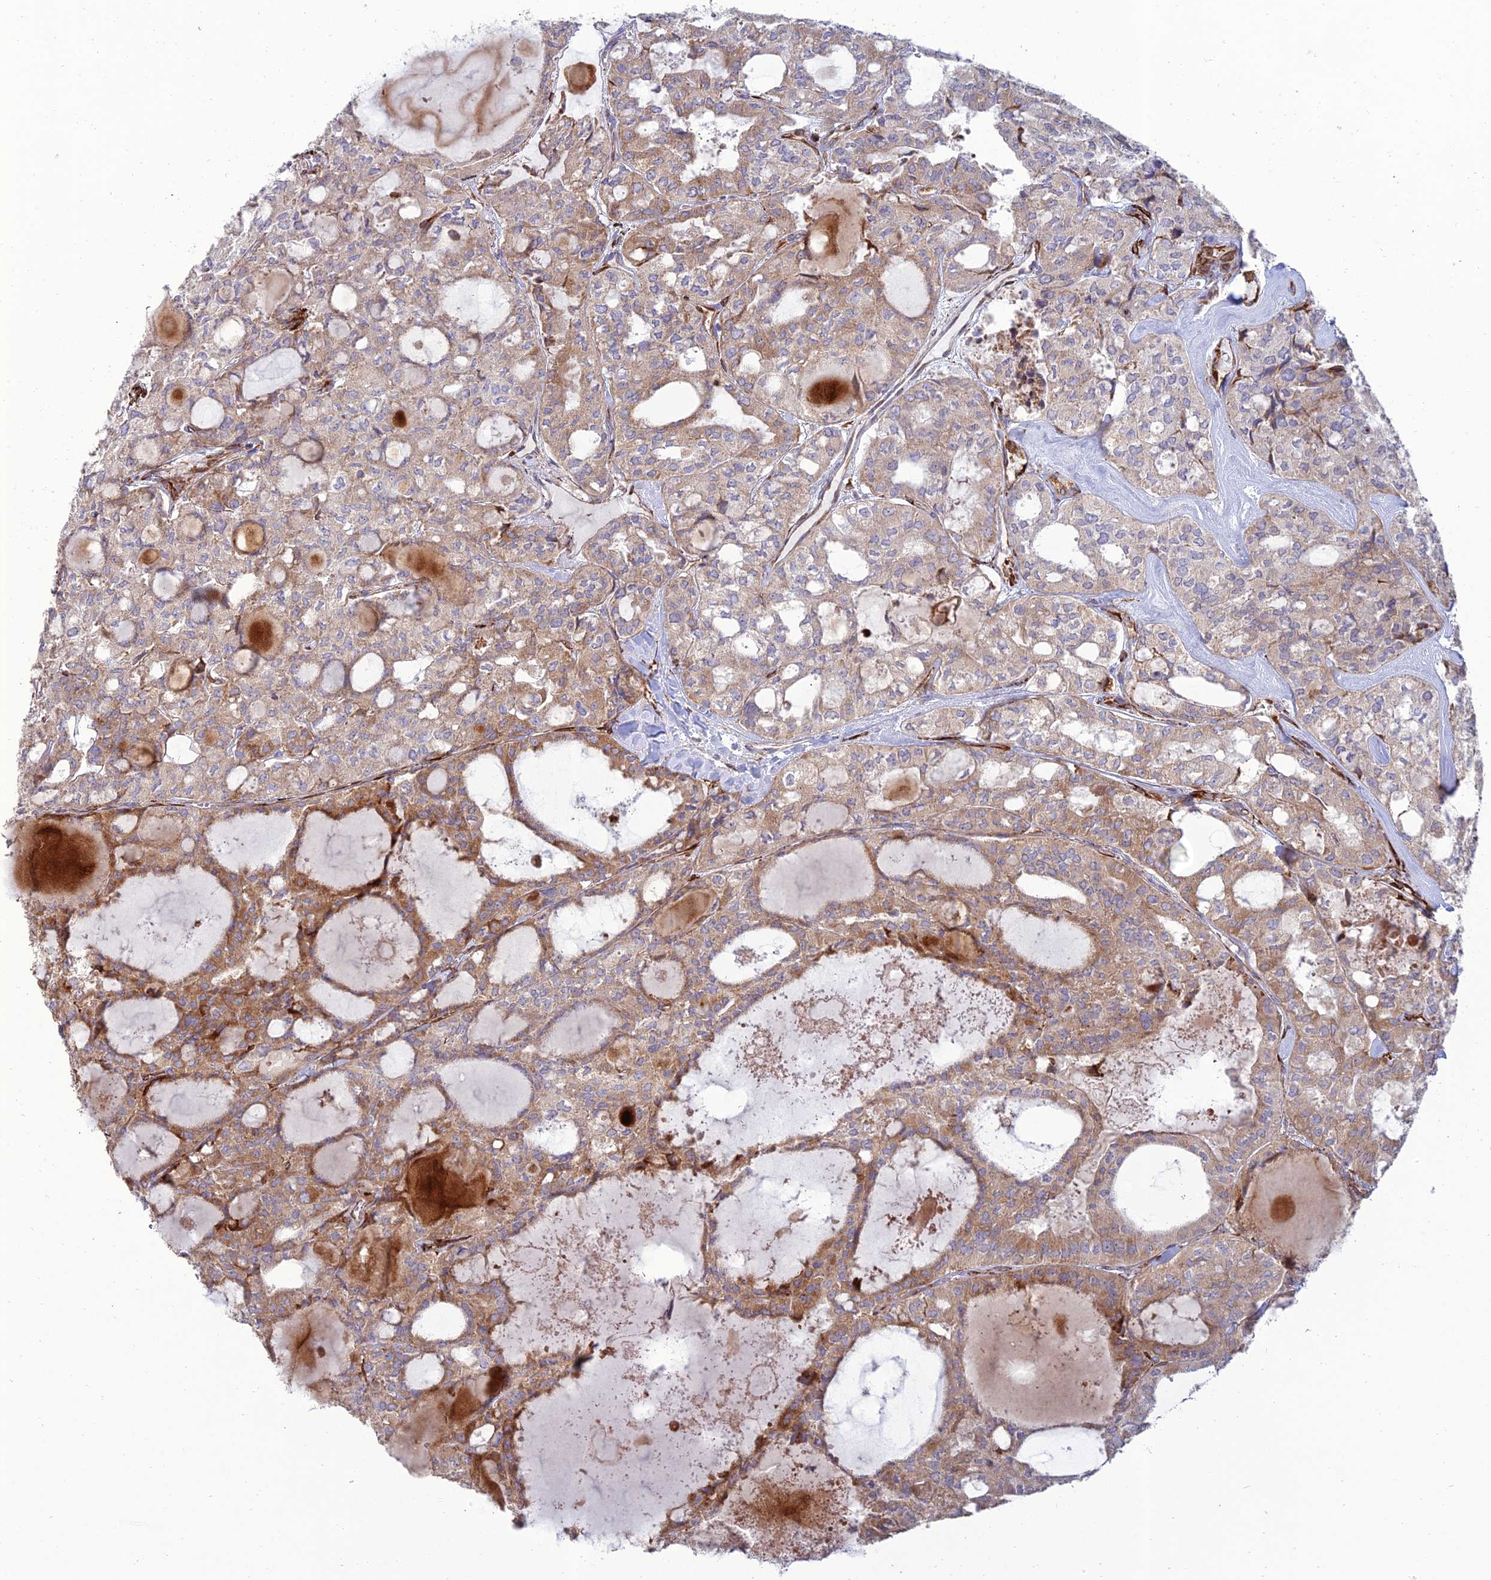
{"staining": {"intensity": "moderate", "quantity": "<25%", "location": "cytoplasmic/membranous"}, "tissue": "thyroid cancer", "cell_type": "Tumor cells", "image_type": "cancer", "snomed": [{"axis": "morphology", "description": "Follicular adenoma carcinoma, NOS"}, {"axis": "topography", "description": "Thyroid gland"}], "caption": "DAB (3,3'-diaminobenzidine) immunohistochemical staining of human thyroid cancer reveals moderate cytoplasmic/membranous protein positivity in approximately <25% of tumor cells.", "gene": "RCN3", "patient": {"sex": "male", "age": 75}}